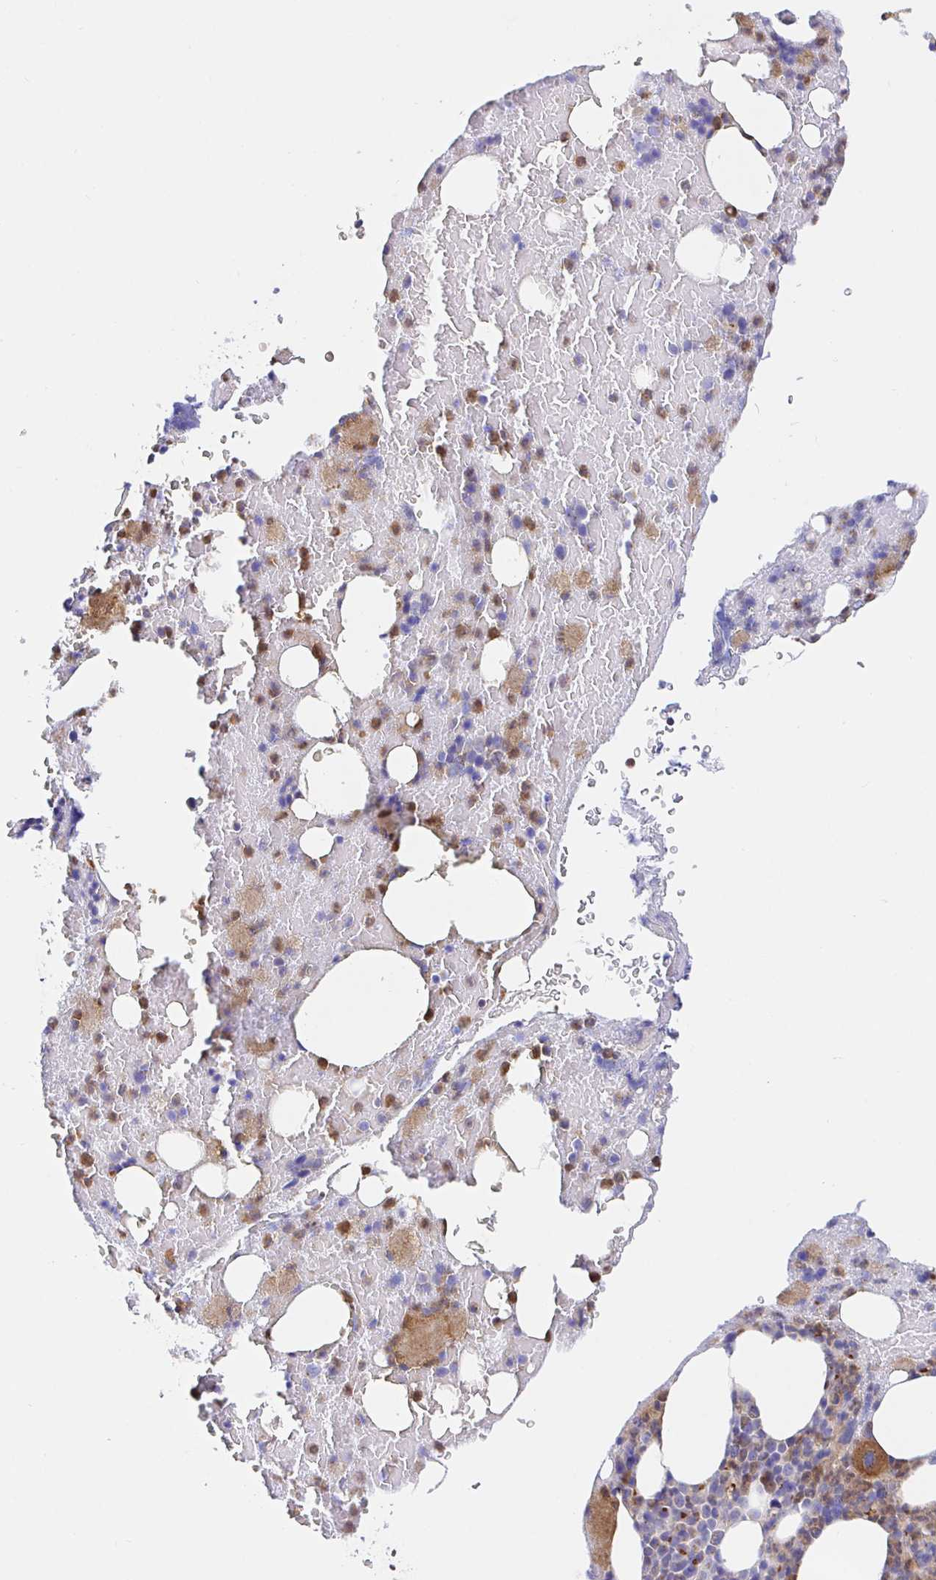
{"staining": {"intensity": "moderate", "quantity": "25%-75%", "location": "cytoplasmic/membranous"}, "tissue": "bone marrow", "cell_type": "Hematopoietic cells", "image_type": "normal", "snomed": [{"axis": "morphology", "description": "Normal tissue, NOS"}, {"axis": "topography", "description": "Bone marrow"}], "caption": "Brown immunohistochemical staining in unremarkable bone marrow reveals moderate cytoplasmic/membranous expression in approximately 25%-75% of hematopoietic cells. Using DAB (brown) and hematoxylin (blue) stains, captured at high magnification using brightfield microscopy.", "gene": "GOLGA1", "patient": {"sex": "female", "age": 59}}